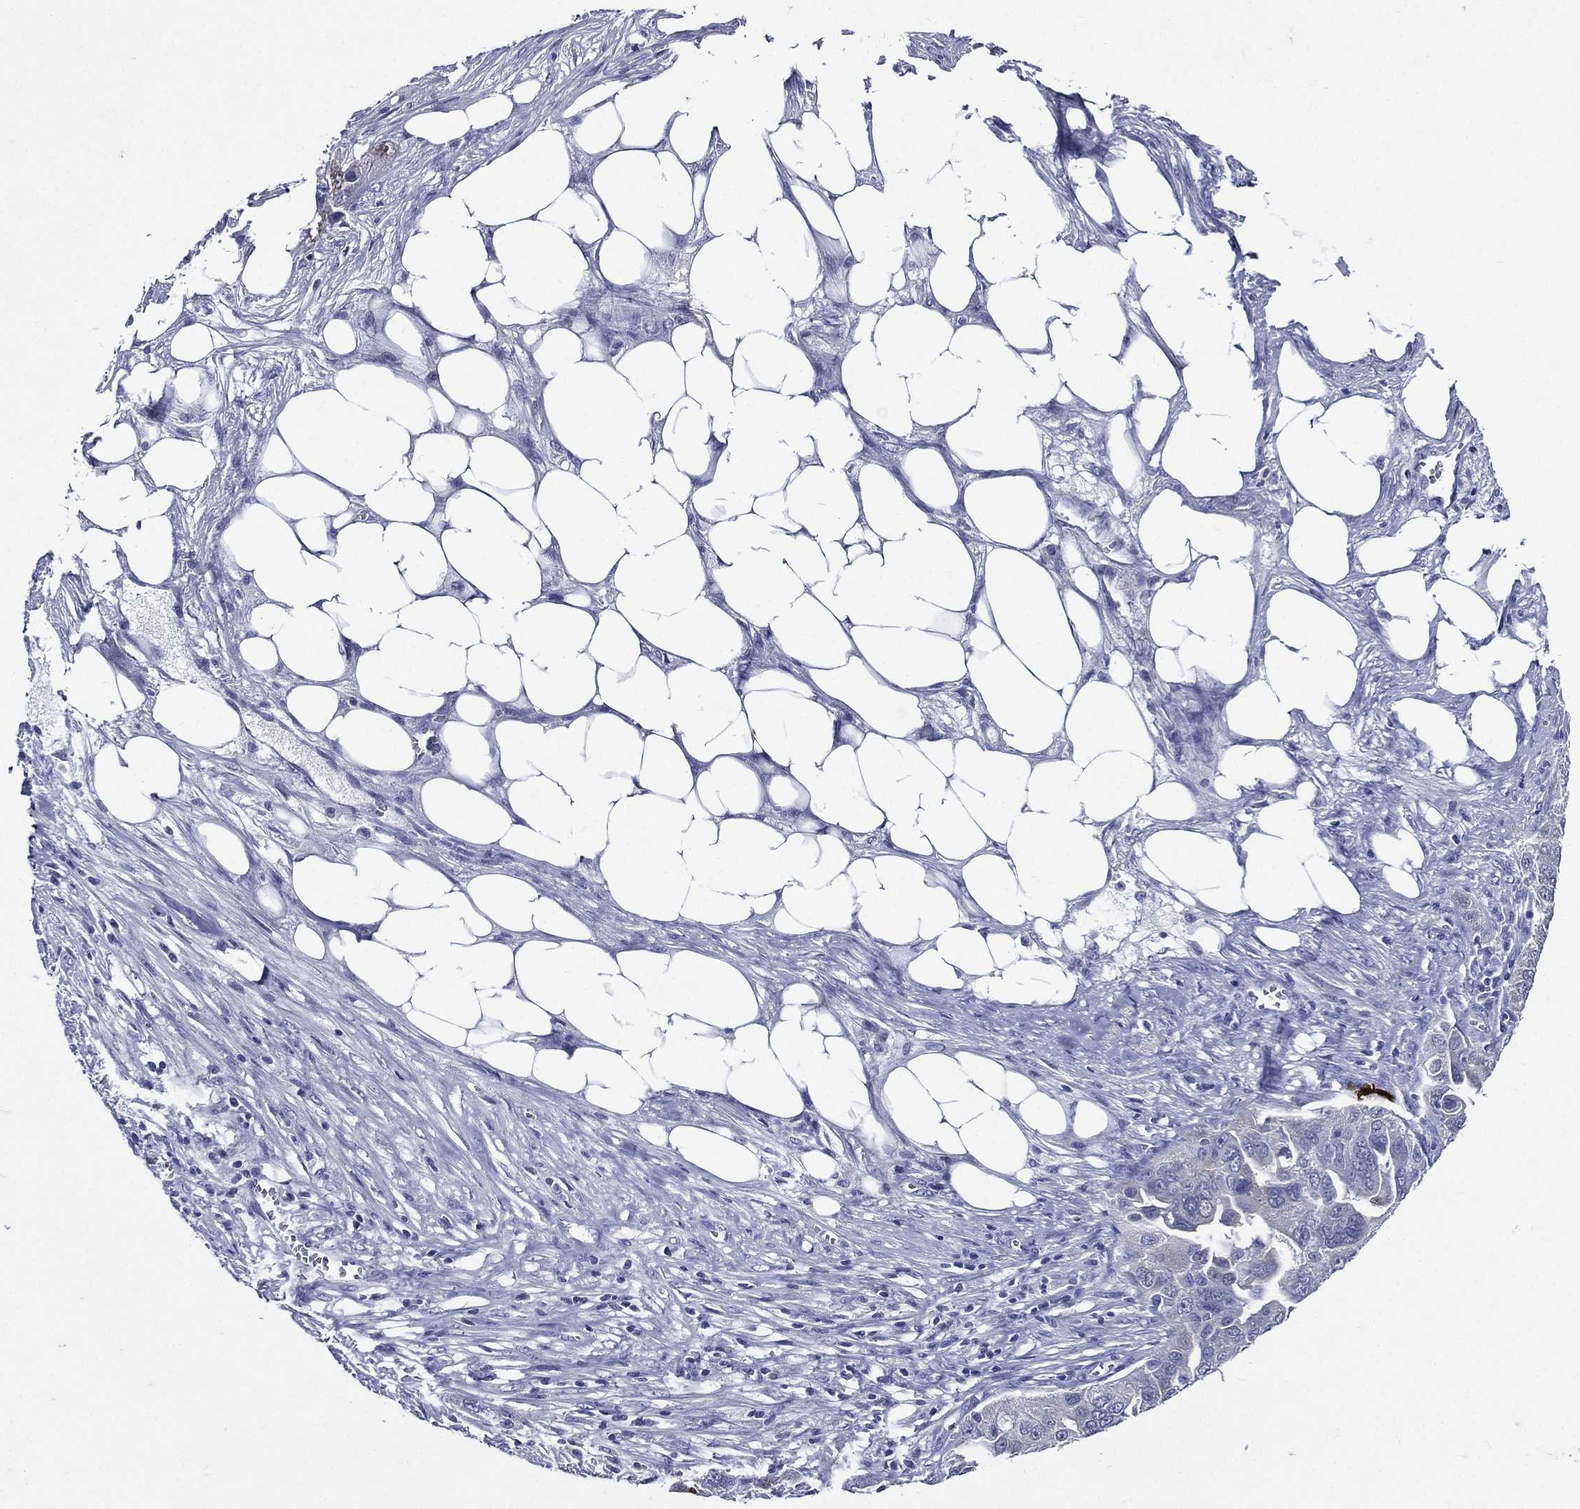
{"staining": {"intensity": "negative", "quantity": "none", "location": "none"}, "tissue": "ovarian cancer", "cell_type": "Tumor cells", "image_type": "cancer", "snomed": [{"axis": "morphology", "description": "Carcinoma, endometroid"}, {"axis": "topography", "description": "Soft tissue"}, {"axis": "topography", "description": "Ovary"}], "caption": "DAB (3,3'-diaminobenzidine) immunohistochemical staining of ovarian cancer (endometroid carcinoma) displays no significant expression in tumor cells.", "gene": "TGM1", "patient": {"sex": "female", "age": 52}}